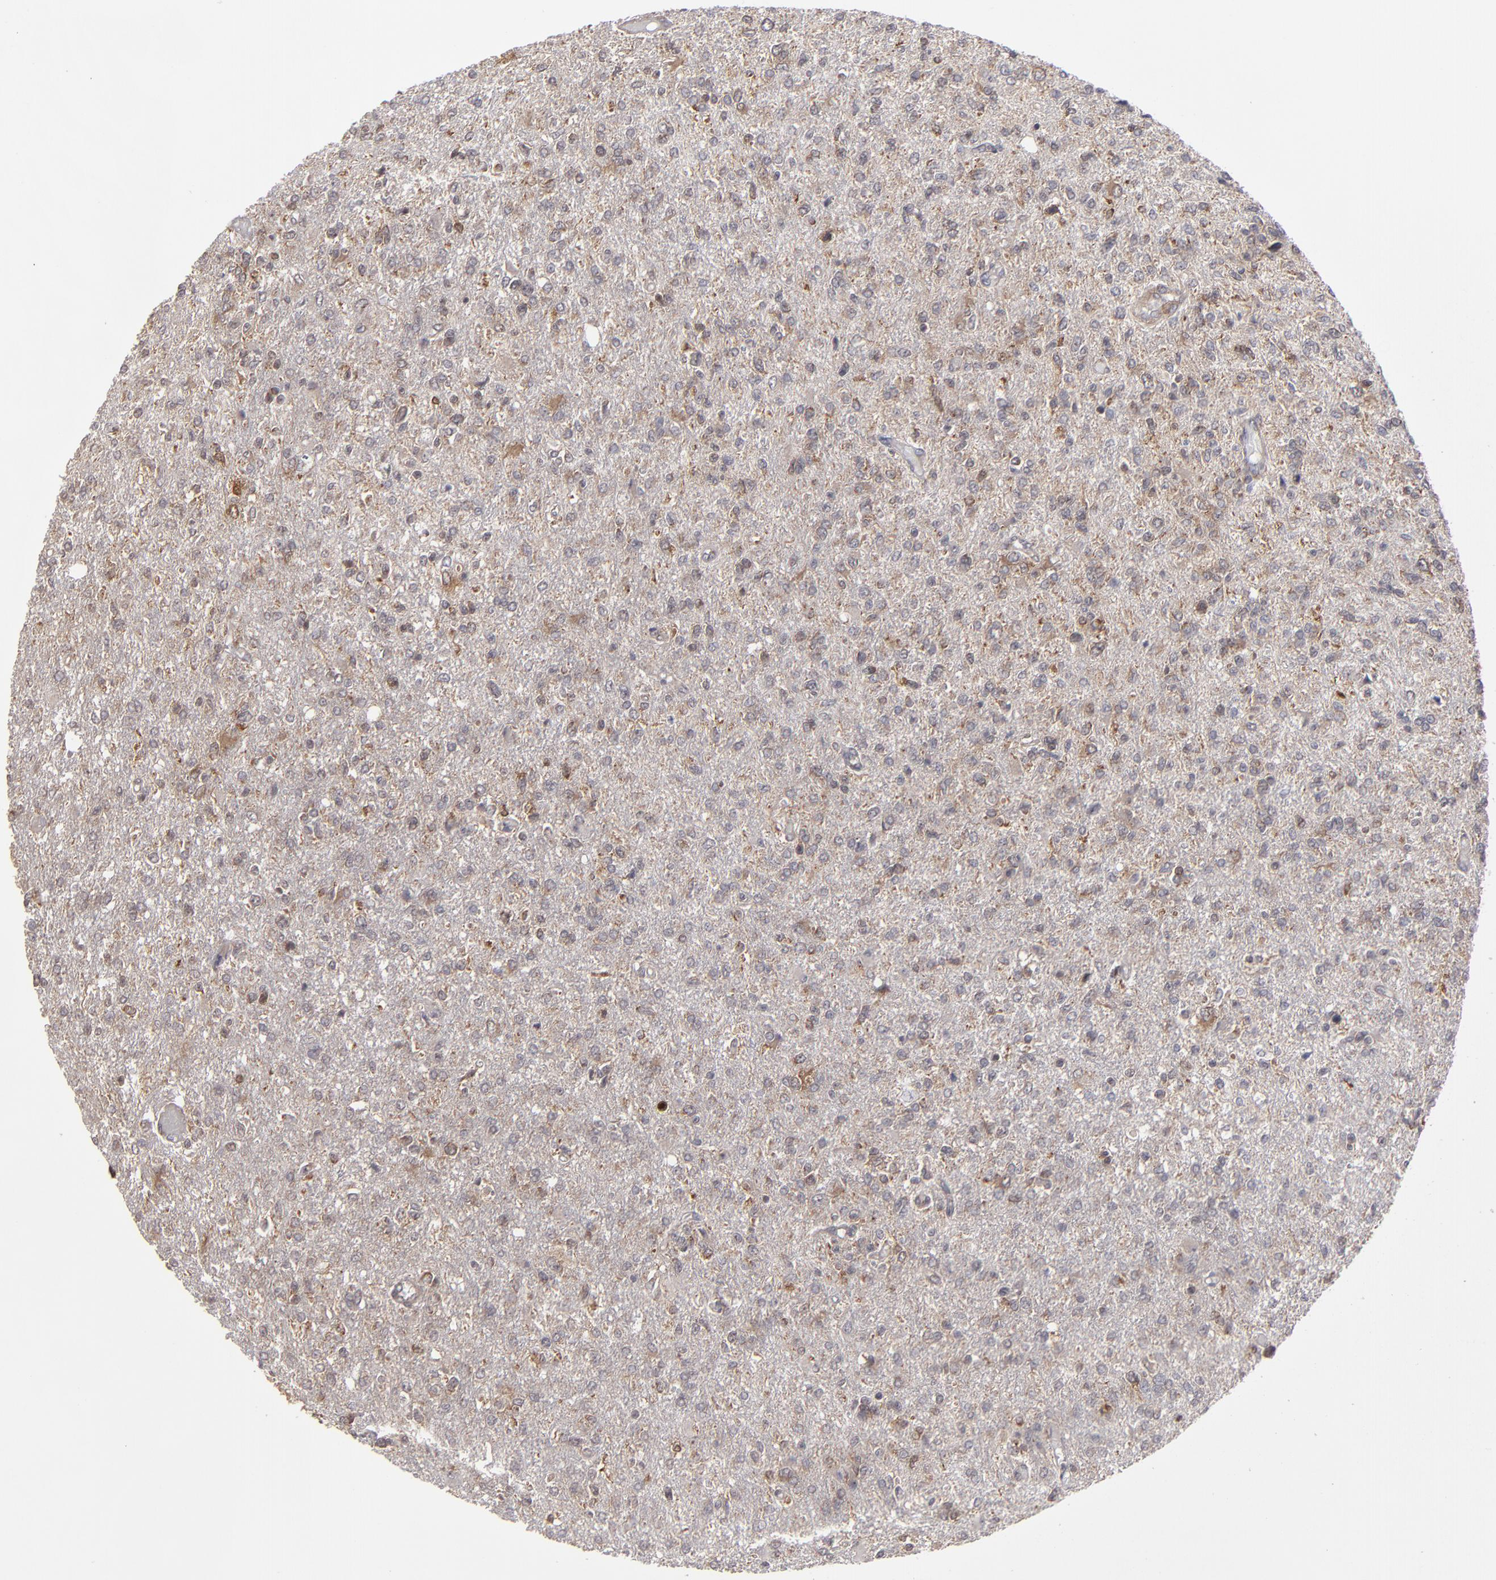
{"staining": {"intensity": "weak", "quantity": "25%-75%", "location": "cytoplasmic/membranous"}, "tissue": "glioma", "cell_type": "Tumor cells", "image_type": "cancer", "snomed": [{"axis": "morphology", "description": "Glioma, malignant, High grade"}, {"axis": "topography", "description": "Cerebral cortex"}], "caption": "Glioma stained with immunohistochemistry (IHC) demonstrates weak cytoplasmic/membranous staining in about 25%-75% of tumor cells. The protein is shown in brown color, while the nuclei are stained blue.", "gene": "GLCCI1", "patient": {"sex": "male", "age": 76}}